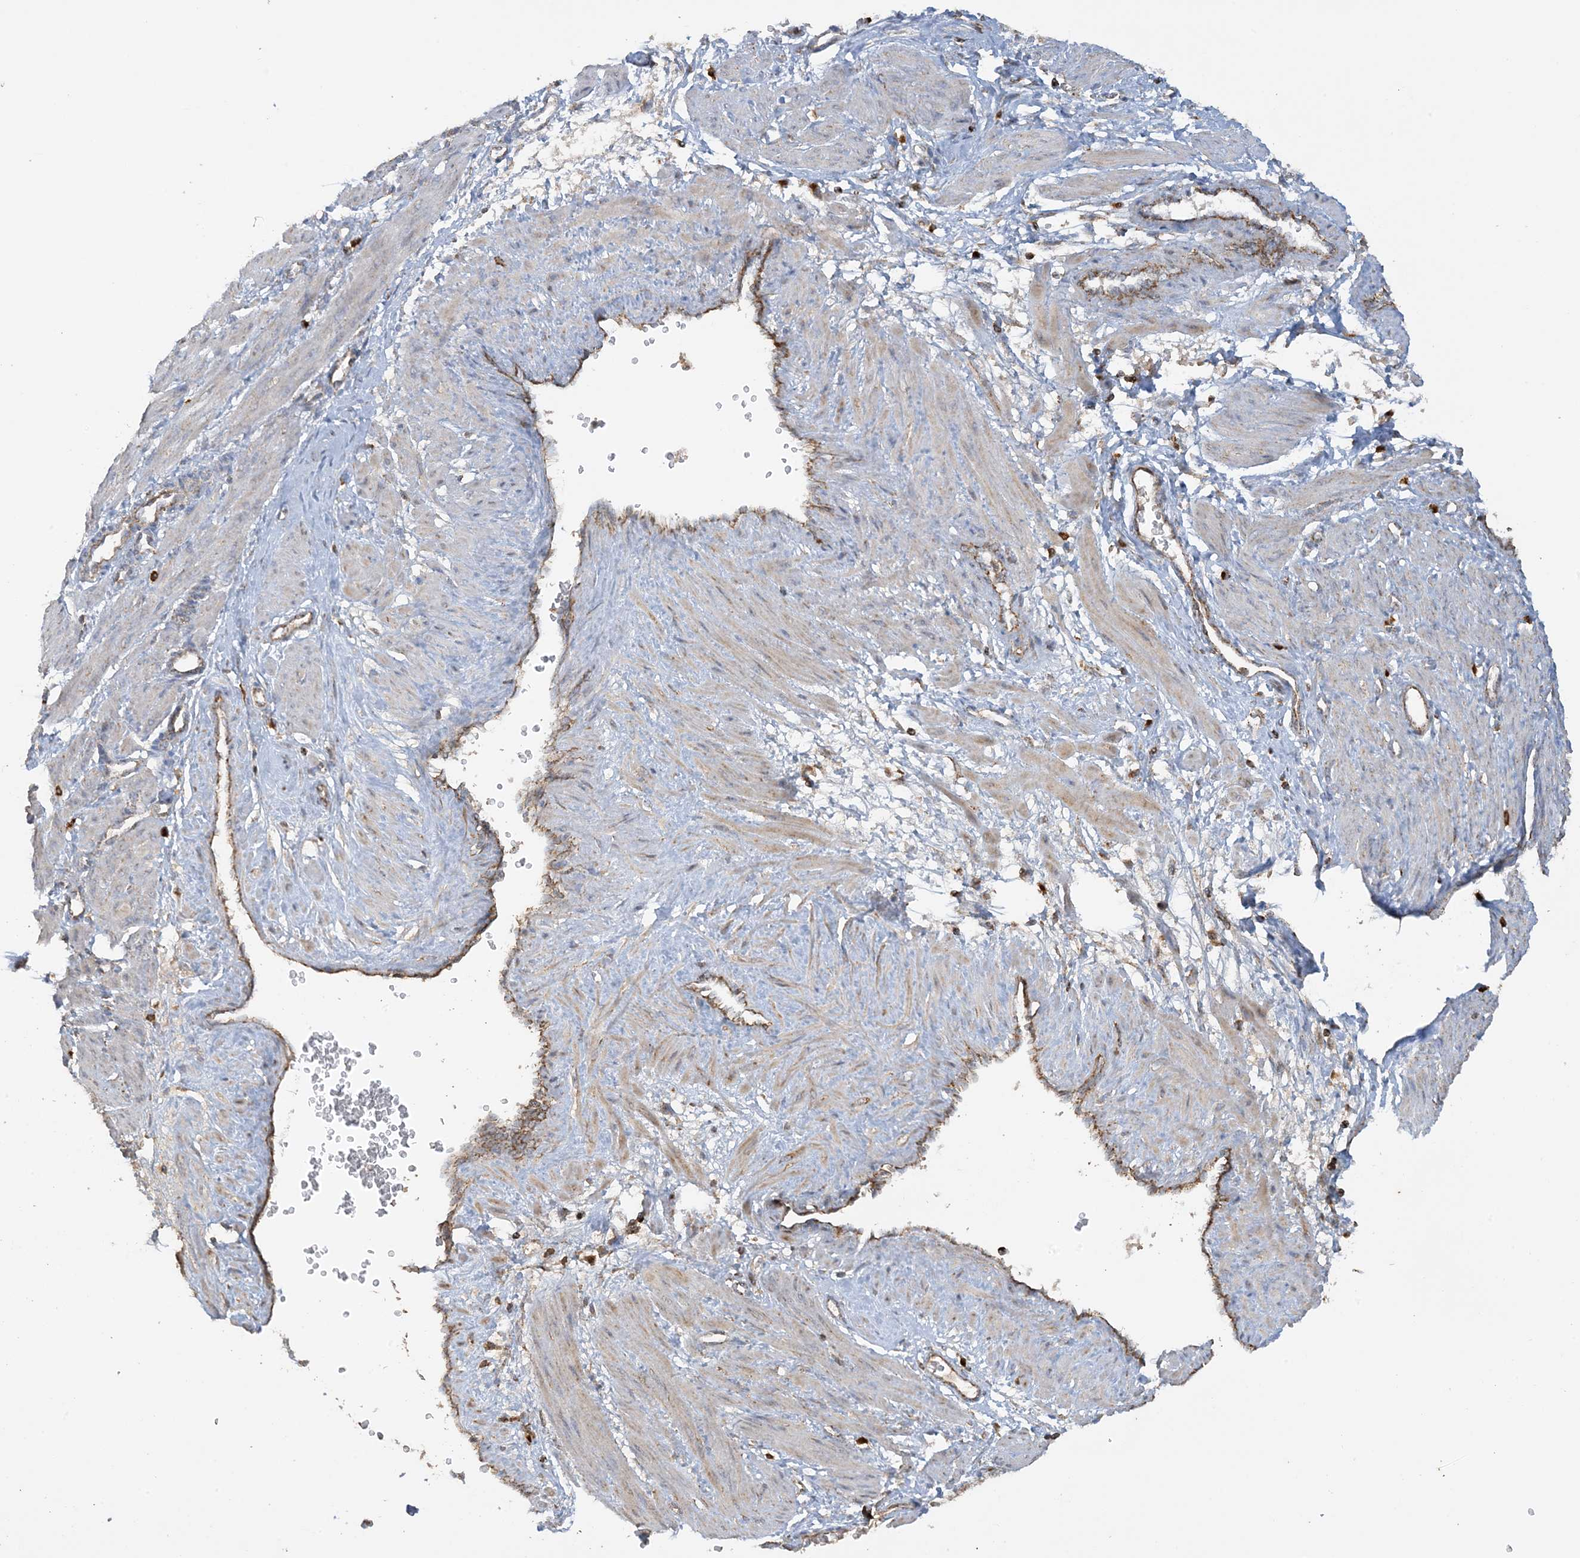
{"staining": {"intensity": "weak", "quantity": "<25%", "location": "cytoplasmic/membranous"}, "tissue": "smooth muscle", "cell_type": "Smooth muscle cells", "image_type": "normal", "snomed": [{"axis": "morphology", "description": "Normal tissue, NOS"}, {"axis": "topography", "description": "Endometrium"}], "caption": "Image shows no protein positivity in smooth muscle cells of normal smooth muscle.", "gene": "AGA", "patient": {"sex": "female", "age": 33}}